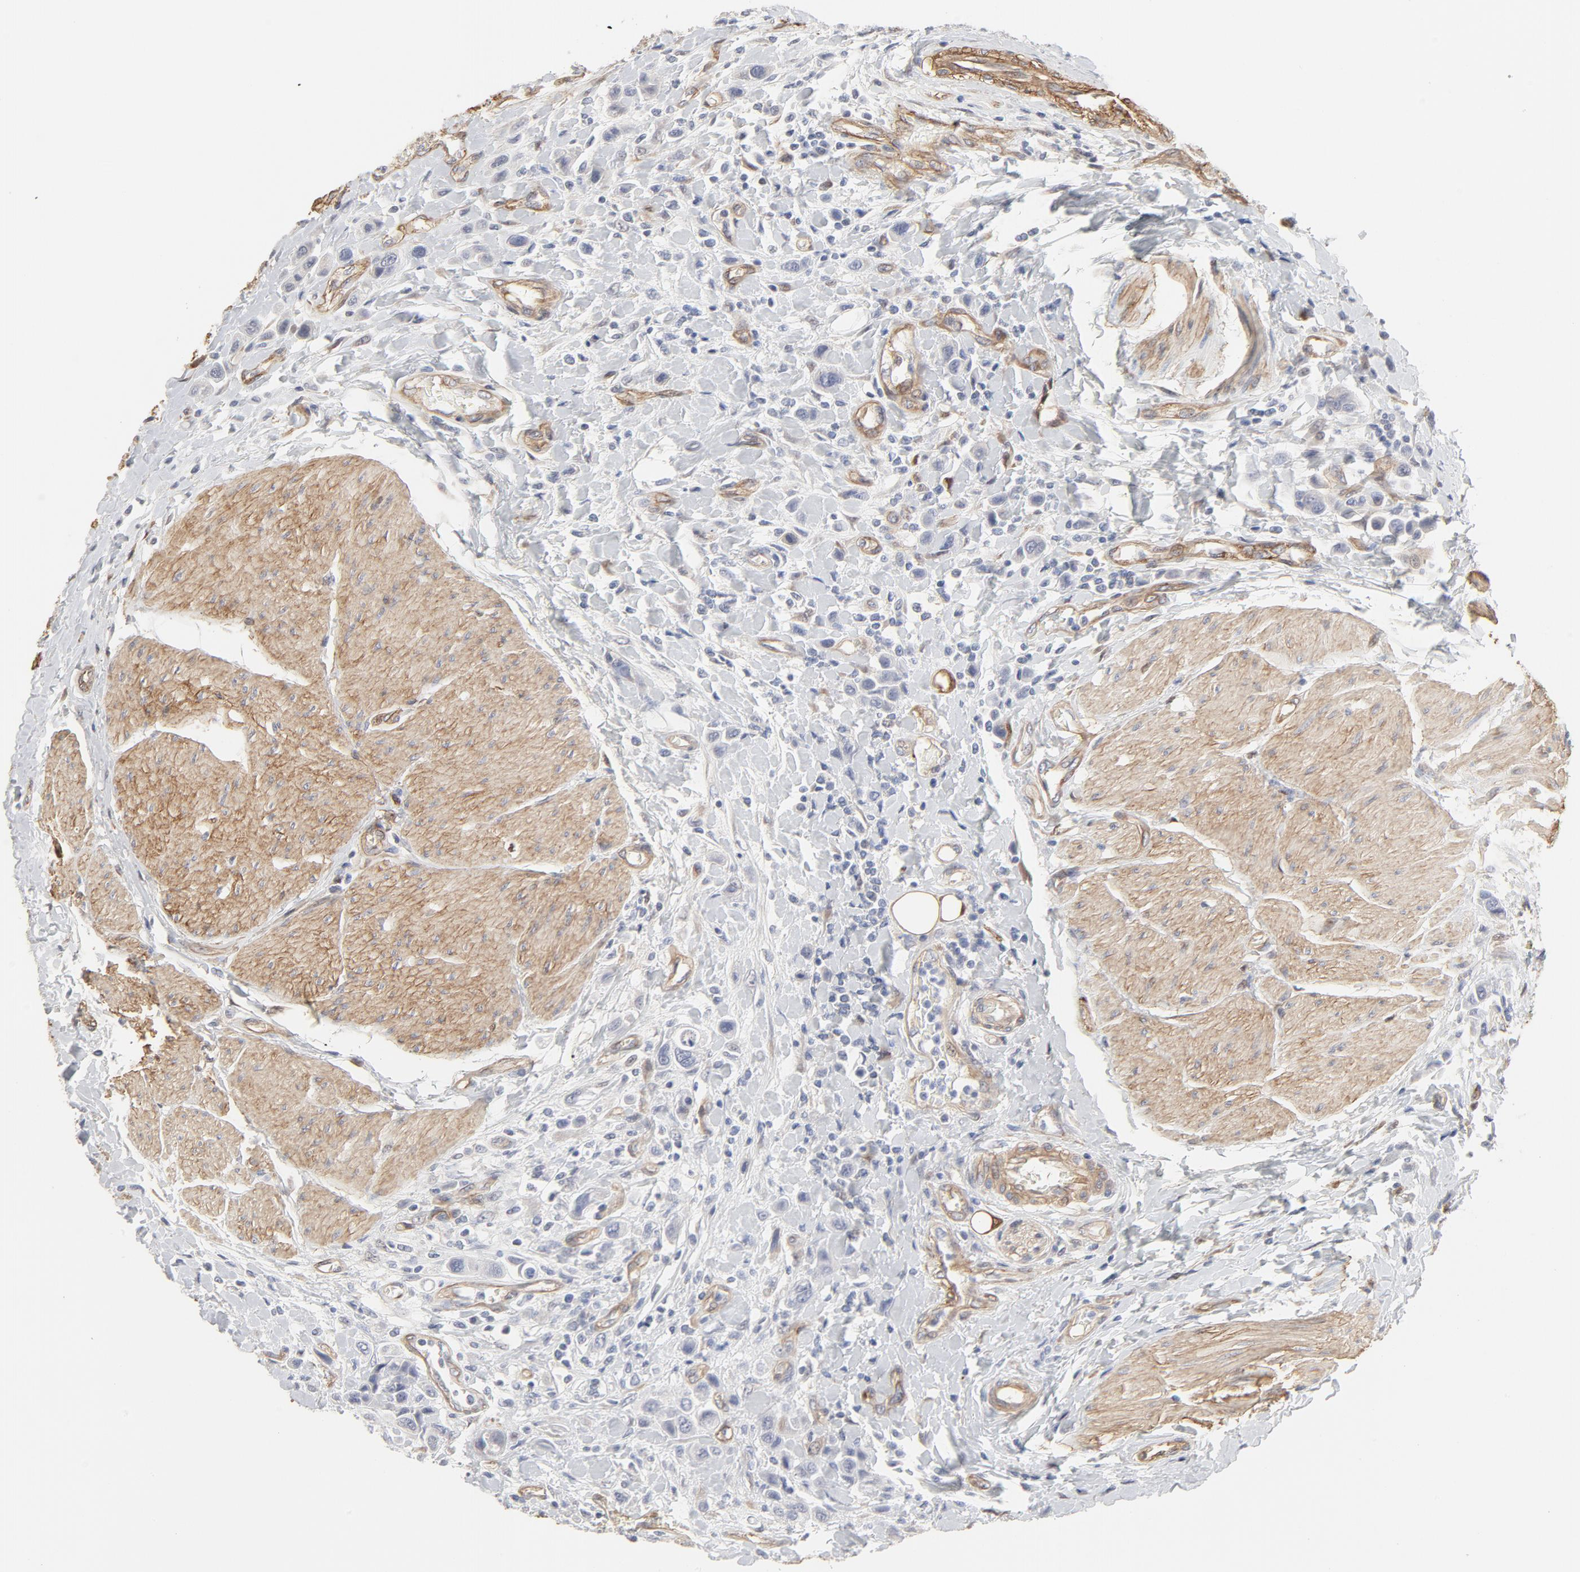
{"staining": {"intensity": "negative", "quantity": "none", "location": "none"}, "tissue": "urothelial cancer", "cell_type": "Tumor cells", "image_type": "cancer", "snomed": [{"axis": "morphology", "description": "Urothelial carcinoma, High grade"}, {"axis": "topography", "description": "Urinary bladder"}], "caption": "DAB (3,3'-diaminobenzidine) immunohistochemical staining of human urothelial carcinoma (high-grade) exhibits no significant staining in tumor cells. (Immunohistochemistry (ihc), brightfield microscopy, high magnification).", "gene": "MAGED4", "patient": {"sex": "male", "age": 50}}